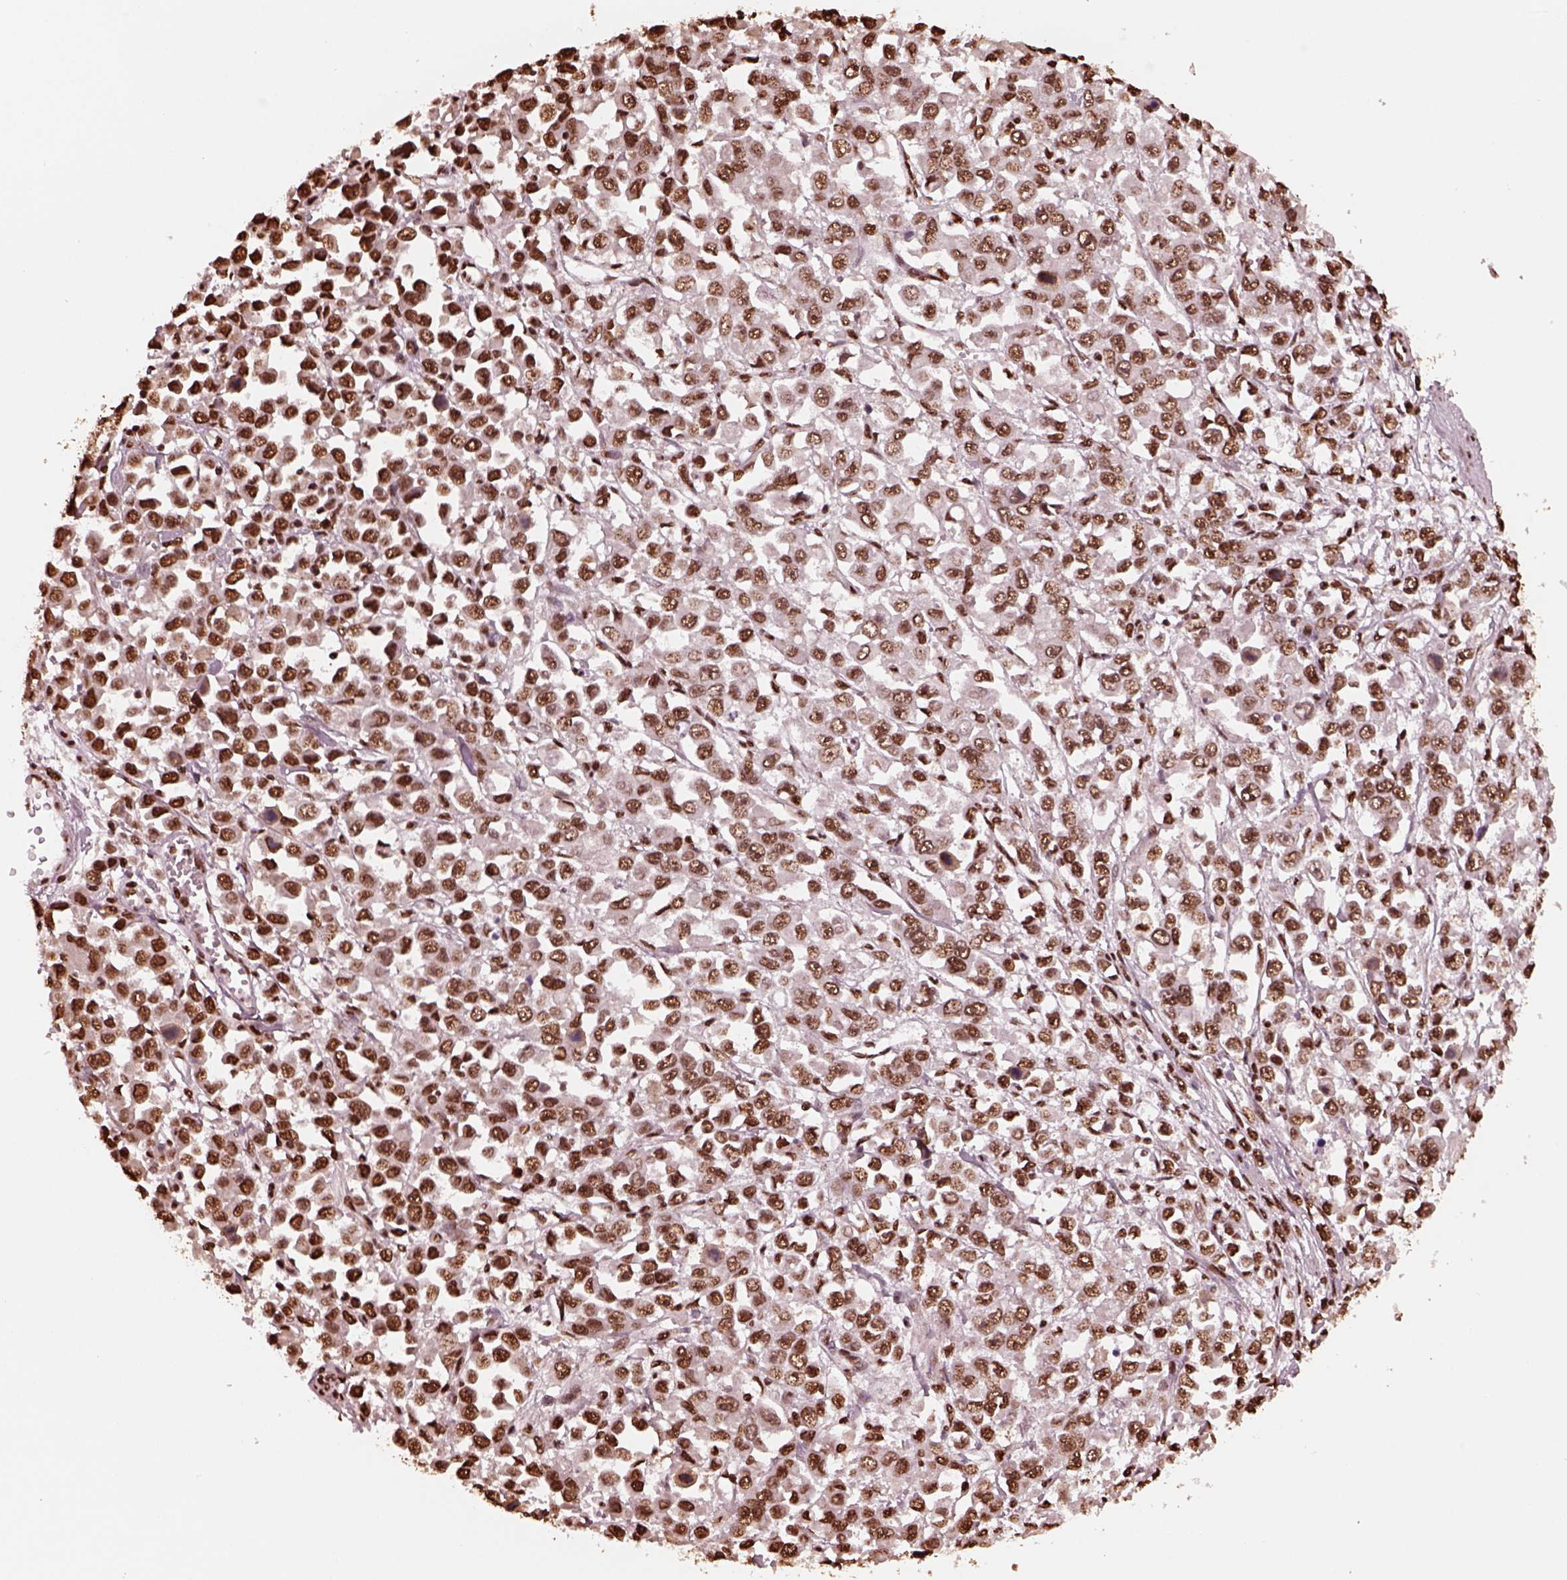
{"staining": {"intensity": "strong", "quantity": ">75%", "location": "nuclear"}, "tissue": "stomach cancer", "cell_type": "Tumor cells", "image_type": "cancer", "snomed": [{"axis": "morphology", "description": "Adenocarcinoma, NOS"}, {"axis": "topography", "description": "Stomach, upper"}], "caption": "A micrograph showing strong nuclear positivity in approximately >75% of tumor cells in stomach cancer (adenocarcinoma), as visualized by brown immunohistochemical staining.", "gene": "NSD1", "patient": {"sex": "male", "age": 70}}